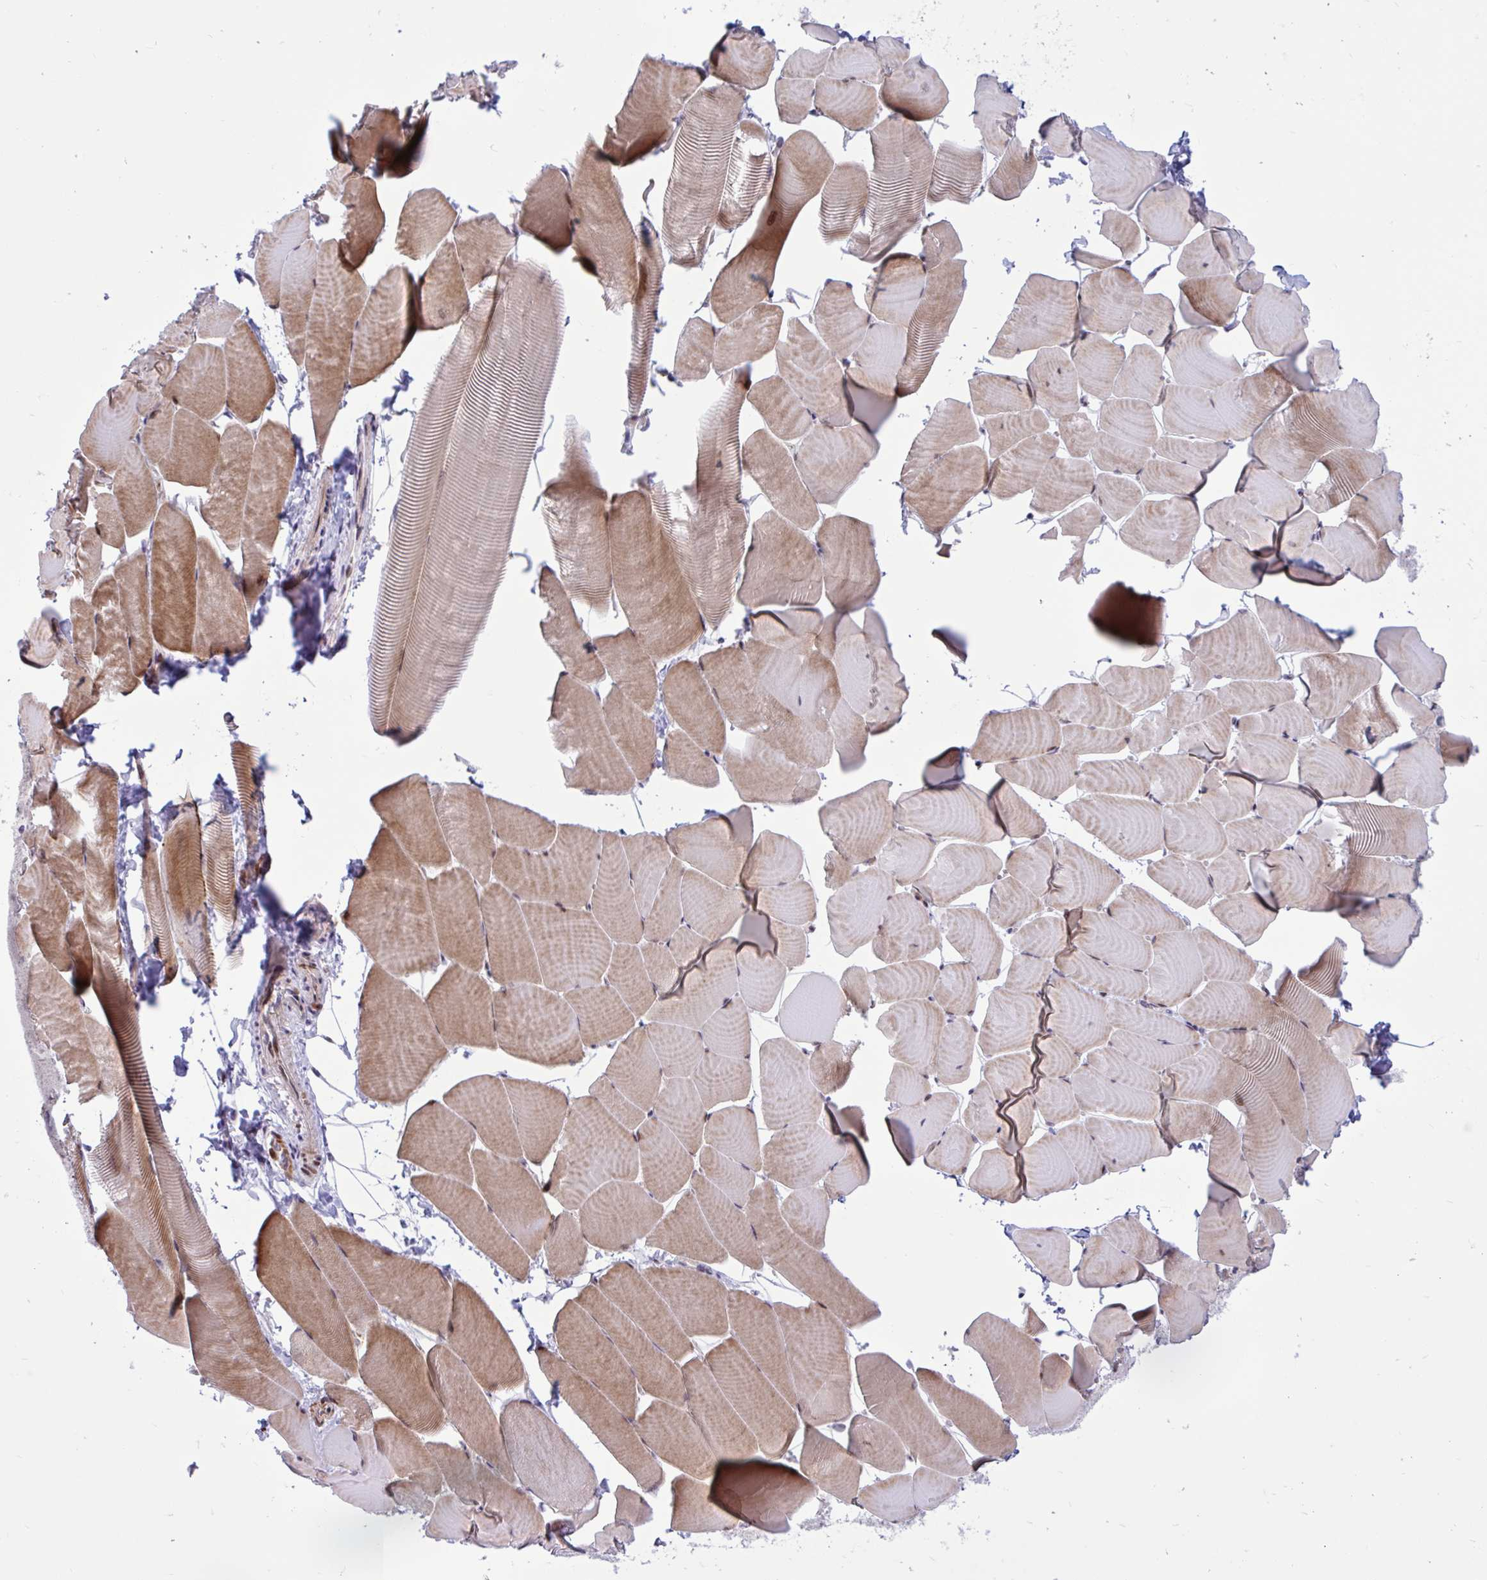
{"staining": {"intensity": "moderate", "quantity": "25%-75%", "location": "cytoplasmic/membranous"}, "tissue": "skeletal muscle", "cell_type": "Myocytes", "image_type": "normal", "snomed": [{"axis": "morphology", "description": "Normal tissue, NOS"}, {"axis": "topography", "description": "Skeletal muscle"}], "caption": "Protein staining reveals moderate cytoplasmic/membranous positivity in approximately 25%-75% of myocytes in normal skeletal muscle. (Stains: DAB in brown, nuclei in blue, Microscopy: brightfield microscopy at high magnification).", "gene": "RBL1", "patient": {"sex": "male", "age": 25}}